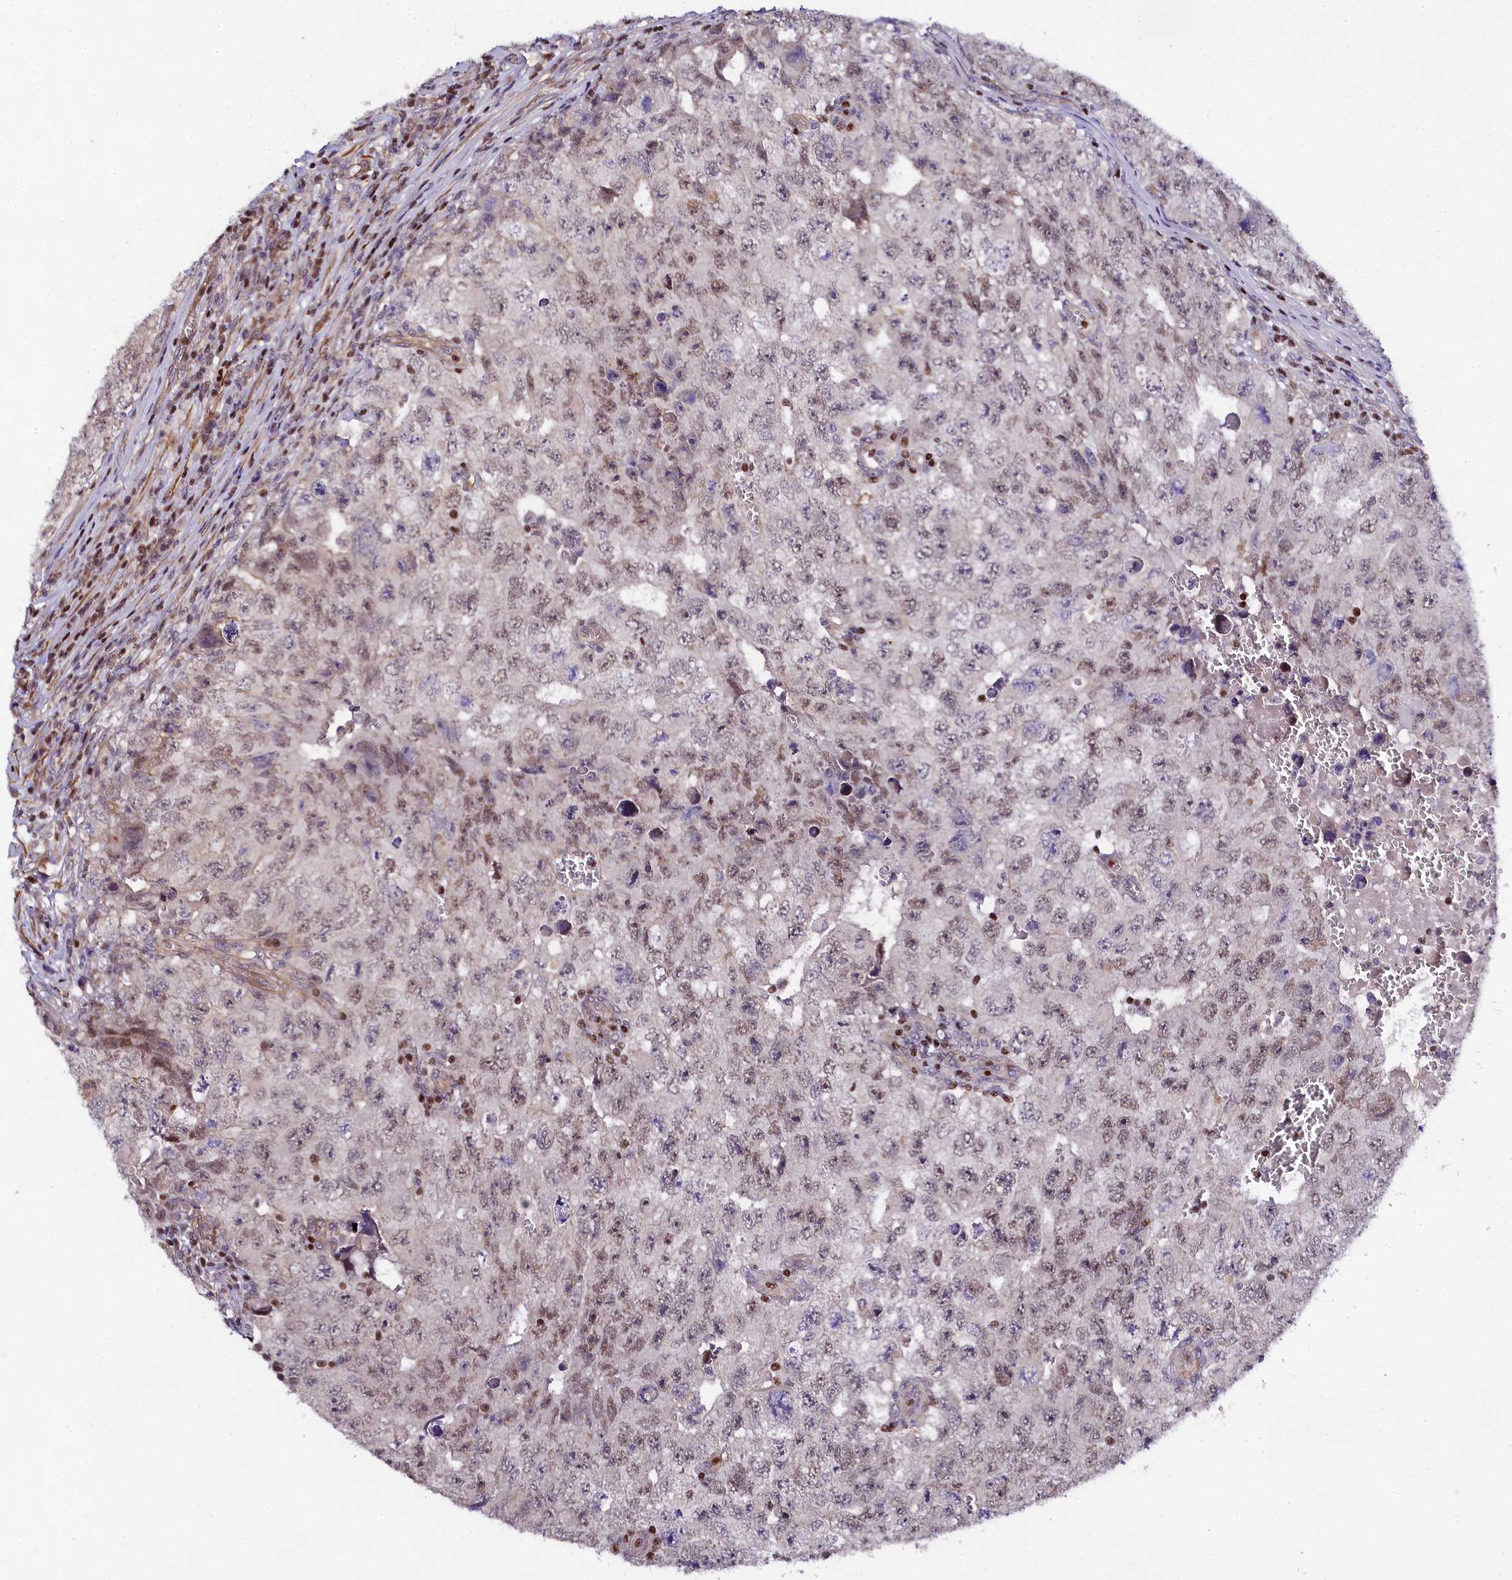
{"staining": {"intensity": "weak", "quantity": "25%-75%", "location": "nuclear"}, "tissue": "testis cancer", "cell_type": "Tumor cells", "image_type": "cancer", "snomed": [{"axis": "morphology", "description": "Carcinoma, Embryonal, NOS"}, {"axis": "topography", "description": "Testis"}], "caption": "Brown immunohistochemical staining in embryonal carcinoma (testis) shows weak nuclear staining in about 25%-75% of tumor cells.", "gene": "SP4", "patient": {"sex": "male", "age": 17}}